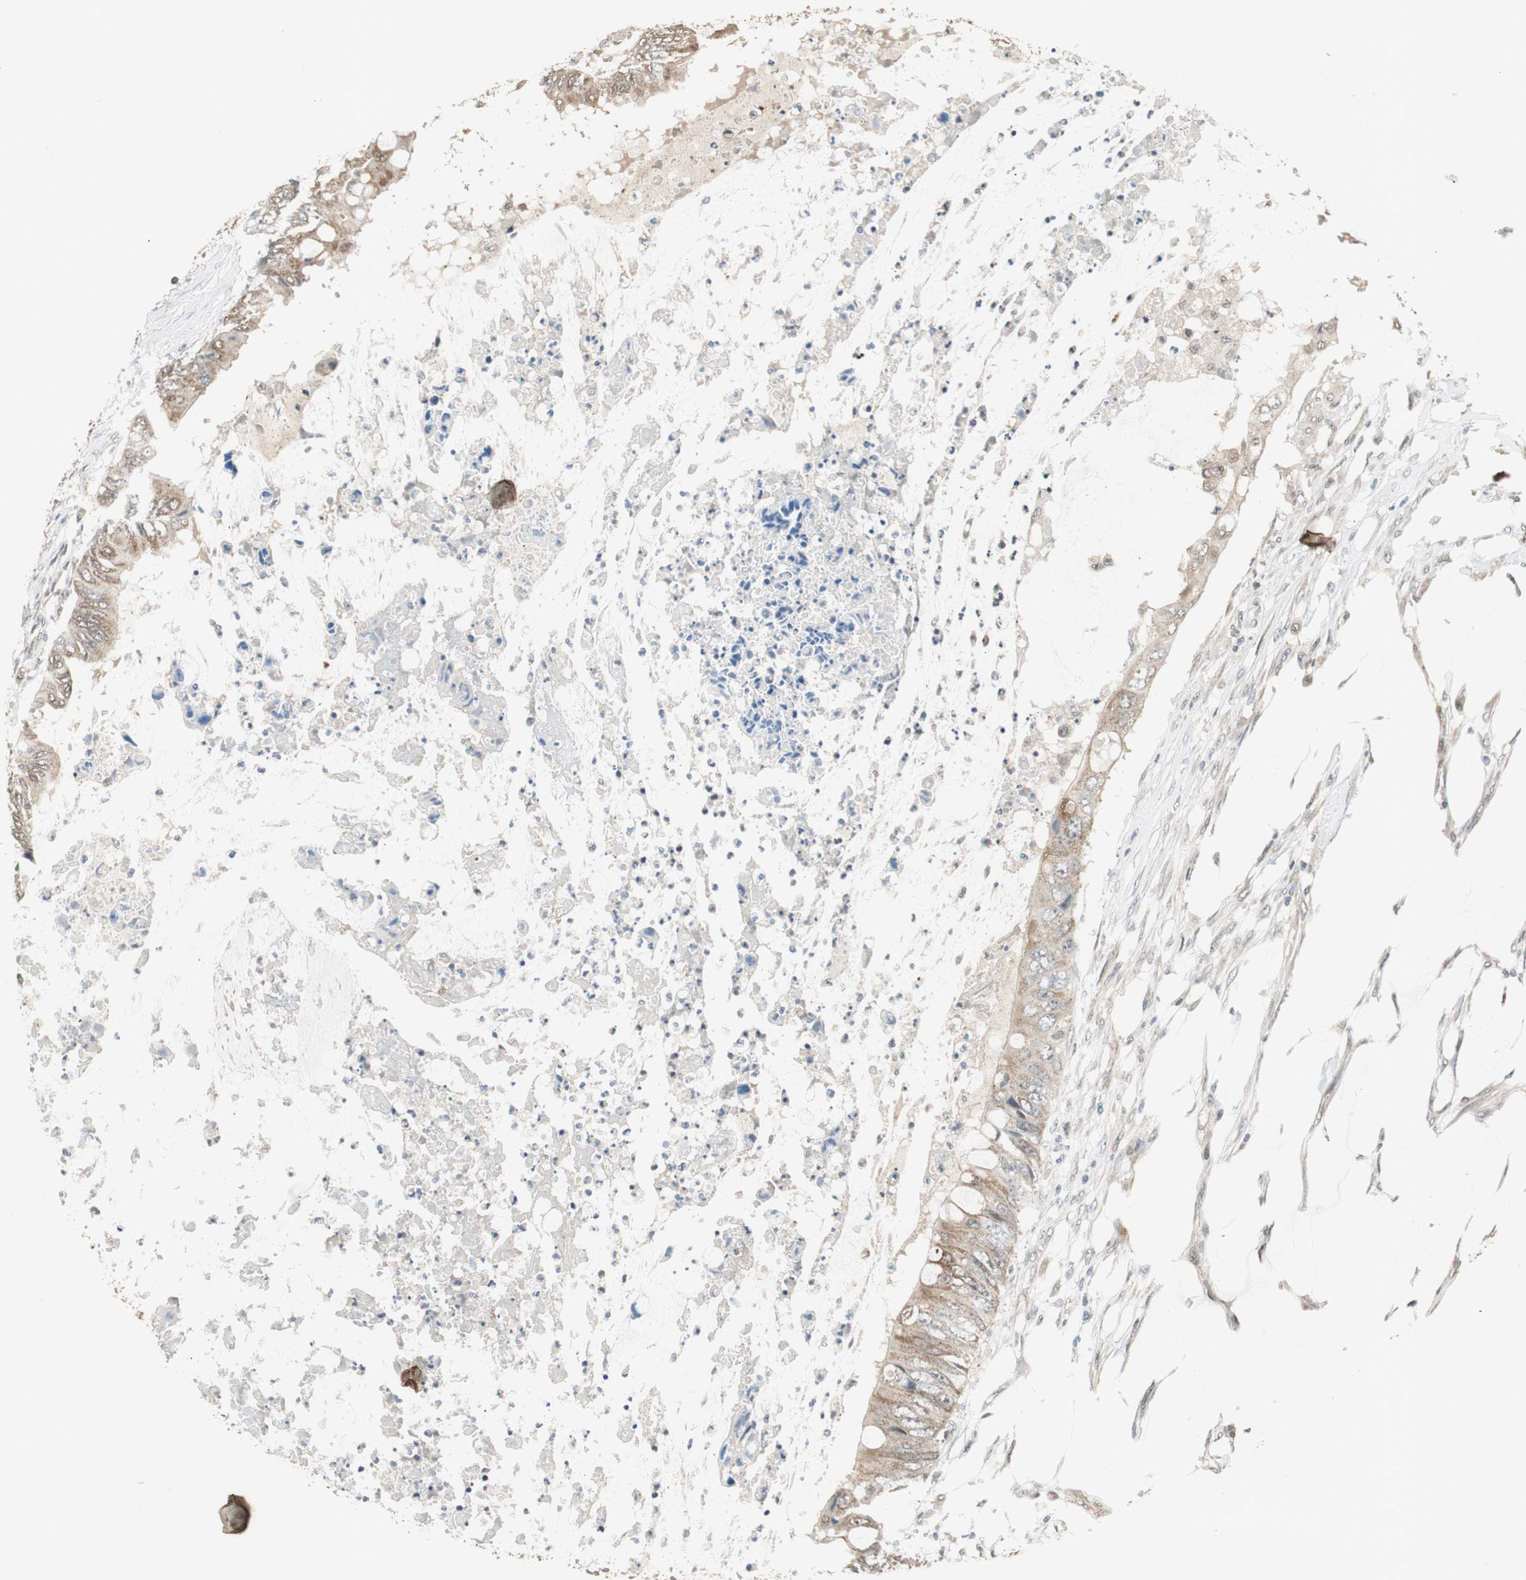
{"staining": {"intensity": "moderate", "quantity": ">75%", "location": "cytoplasmic/membranous"}, "tissue": "colorectal cancer", "cell_type": "Tumor cells", "image_type": "cancer", "snomed": [{"axis": "morphology", "description": "Normal tissue, NOS"}, {"axis": "morphology", "description": "Adenocarcinoma, NOS"}, {"axis": "topography", "description": "Rectum"}, {"axis": "topography", "description": "Peripheral nerve tissue"}], "caption": "There is medium levels of moderate cytoplasmic/membranous positivity in tumor cells of colorectal cancer, as demonstrated by immunohistochemical staining (brown color).", "gene": "PI4KB", "patient": {"sex": "female", "age": 77}}